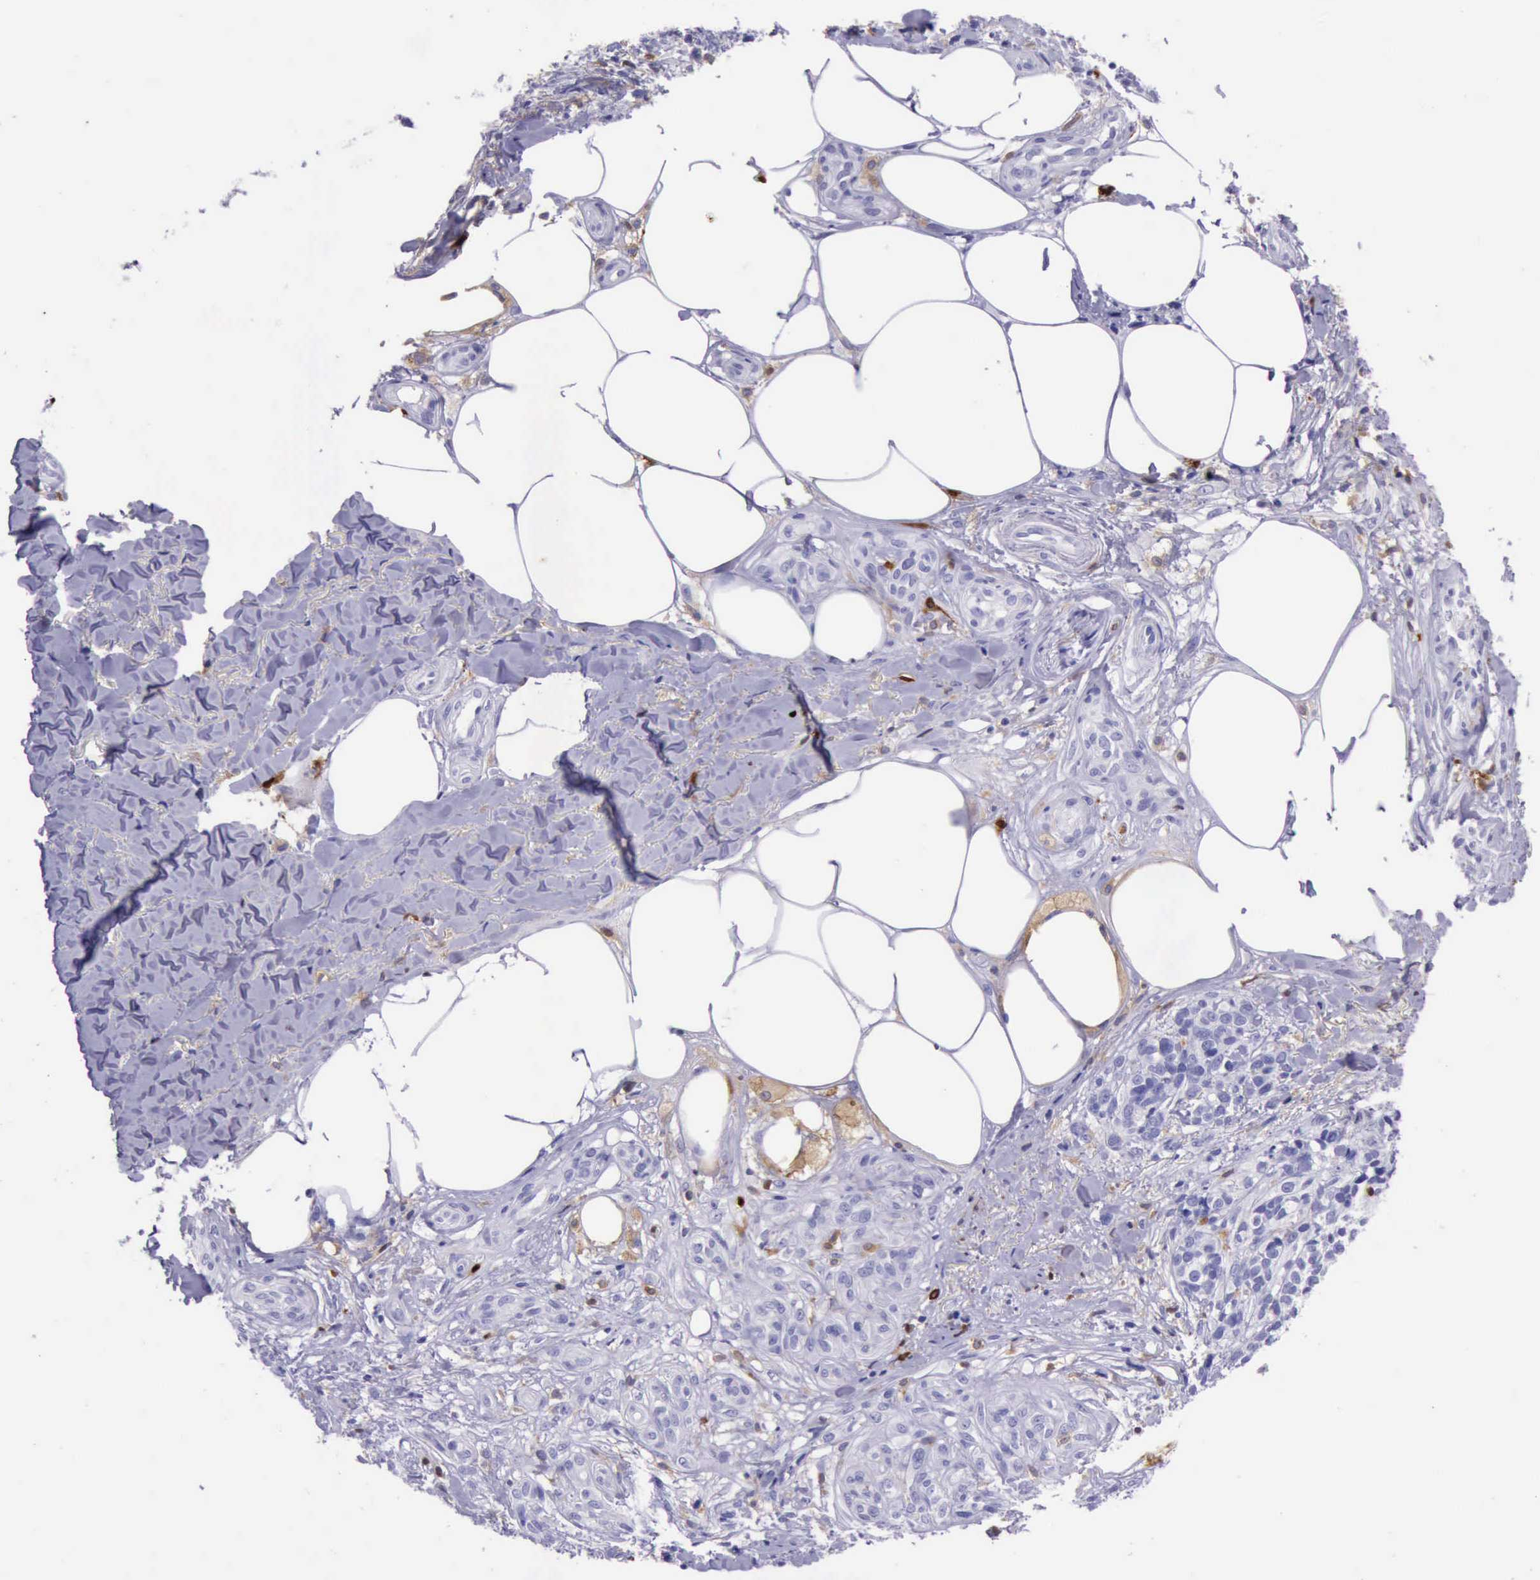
{"staining": {"intensity": "negative", "quantity": "none", "location": "none"}, "tissue": "melanoma", "cell_type": "Tumor cells", "image_type": "cancer", "snomed": [{"axis": "morphology", "description": "Malignant melanoma, NOS"}, {"axis": "topography", "description": "Skin"}], "caption": "Photomicrograph shows no significant protein positivity in tumor cells of melanoma. (DAB immunohistochemistry with hematoxylin counter stain).", "gene": "BTK", "patient": {"sex": "female", "age": 85}}